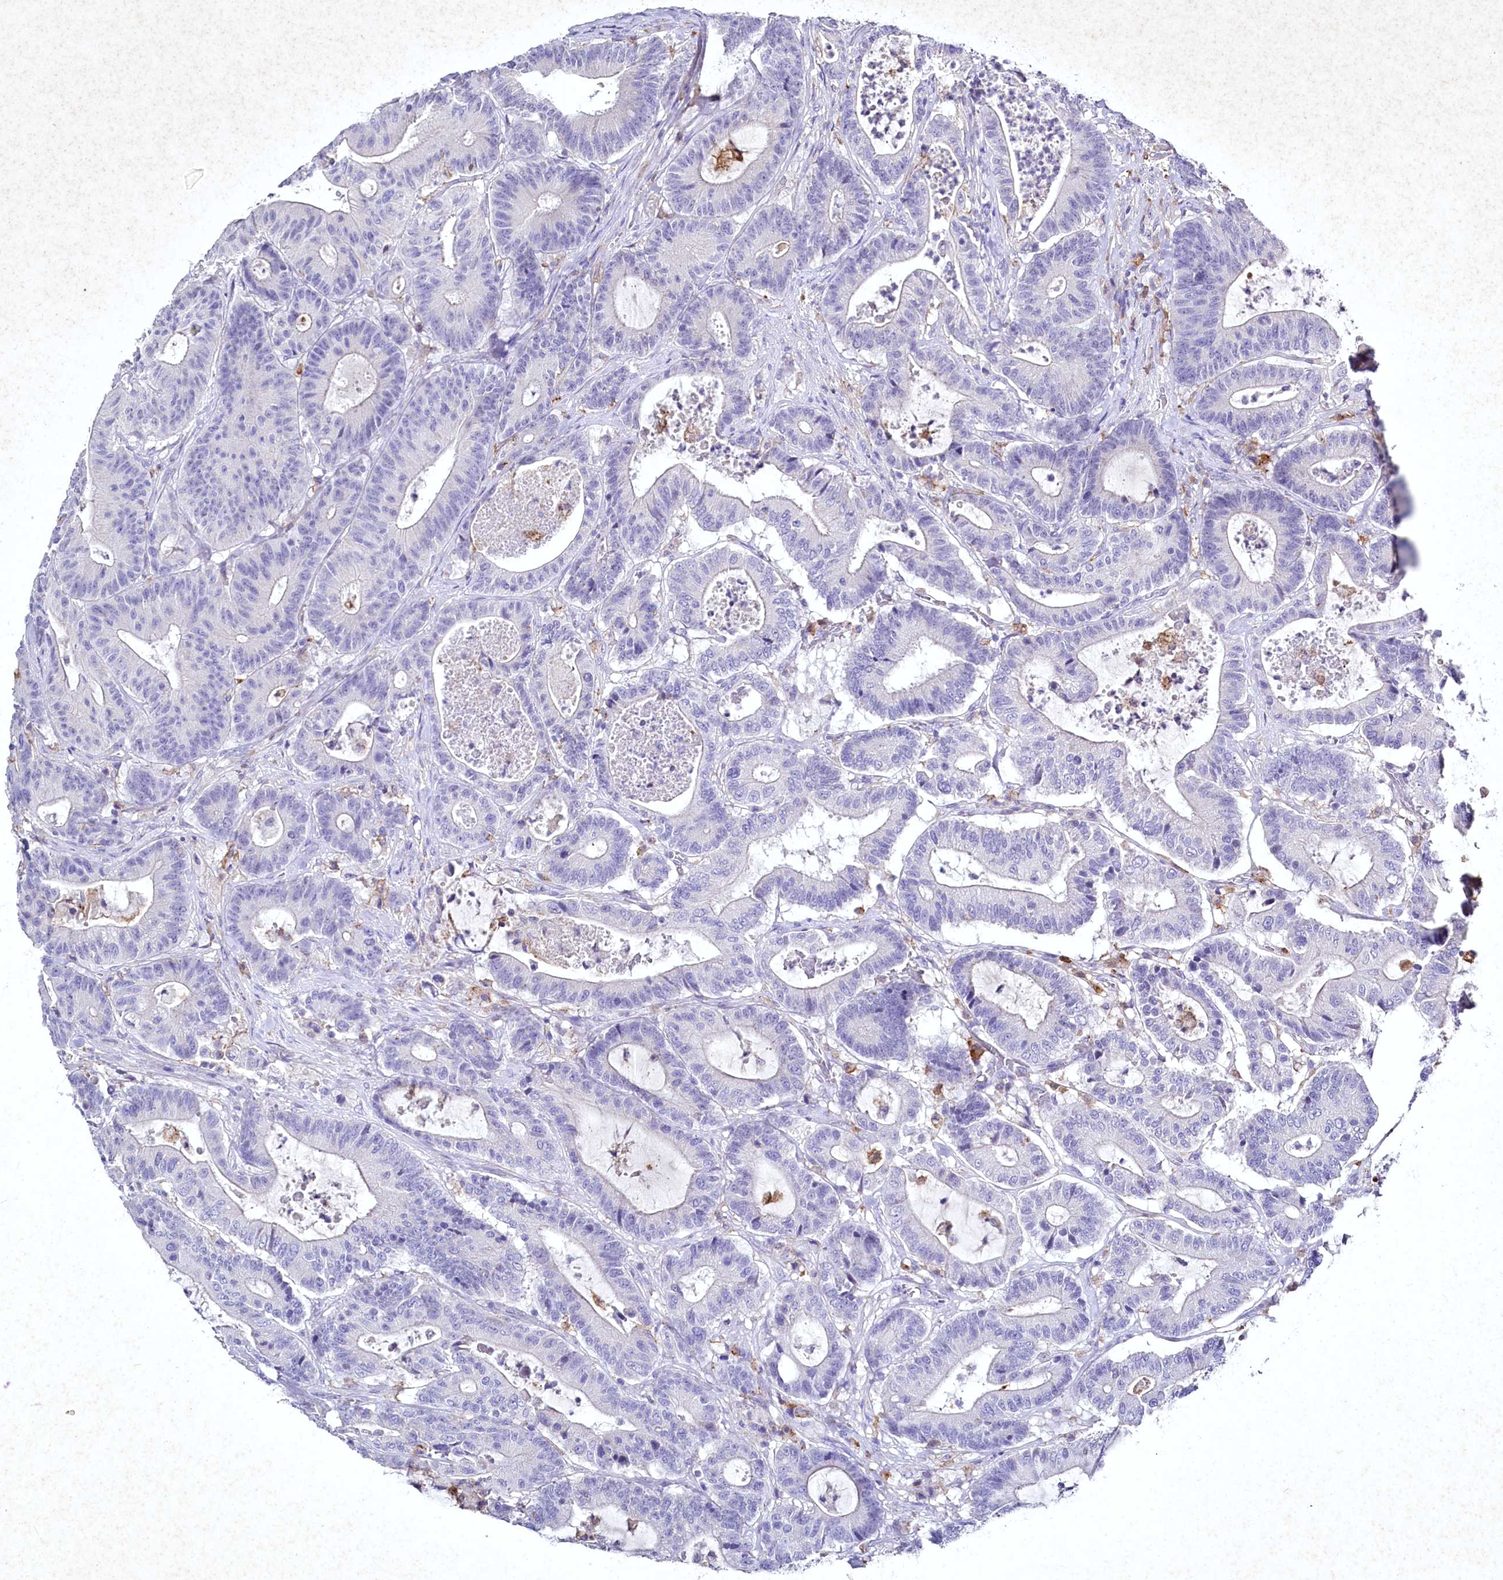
{"staining": {"intensity": "negative", "quantity": "none", "location": "none"}, "tissue": "colorectal cancer", "cell_type": "Tumor cells", "image_type": "cancer", "snomed": [{"axis": "morphology", "description": "Adenocarcinoma, NOS"}, {"axis": "topography", "description": "Colon"}], "caption": "Tumor cells are negative for protein expression in human adenocarcinoma (colorectal).", "gene": "CLEC4M", "patient": {"sex": "female", "age": 84}}